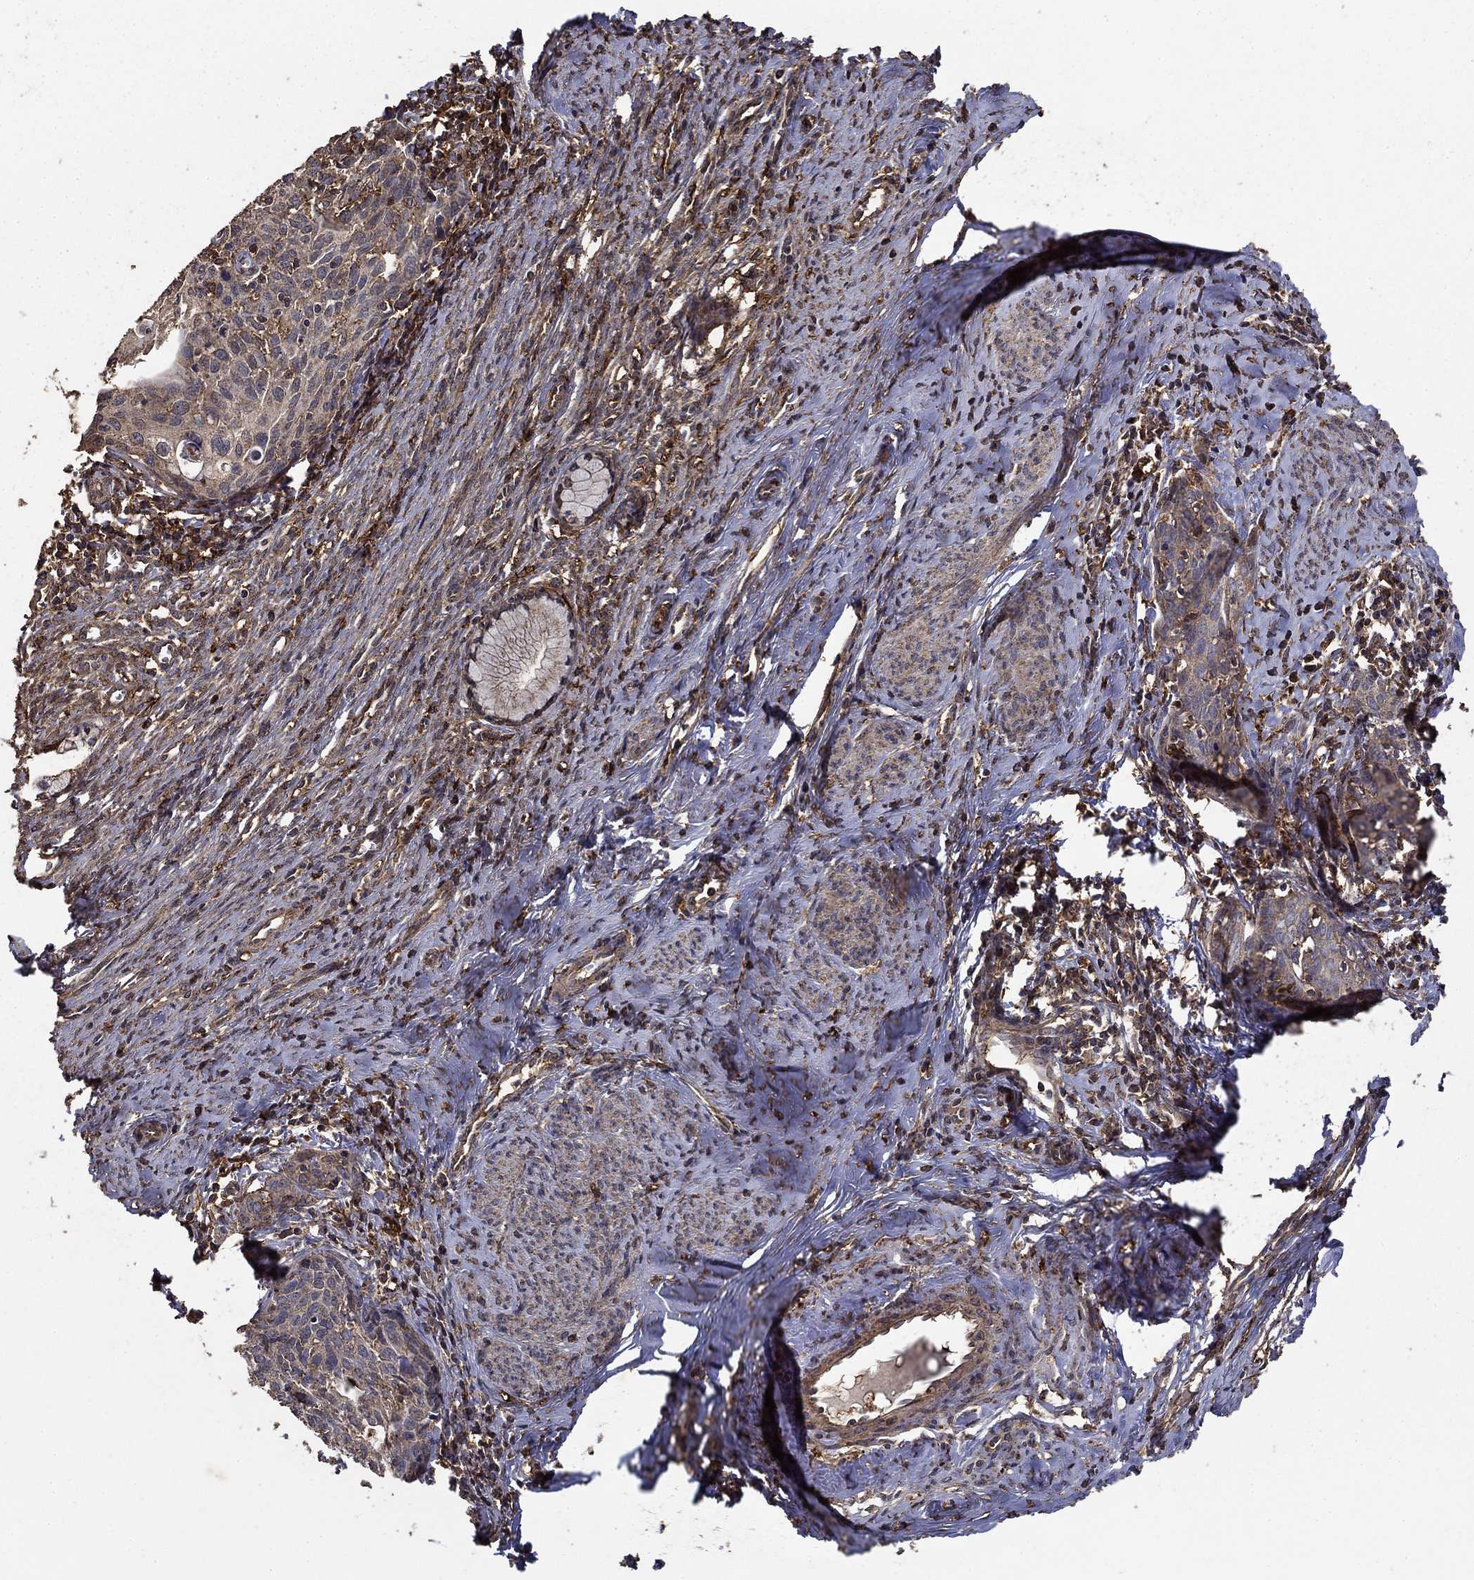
{"staining": {"intensity": "negative", "quantity": "none", "location": "none"}, "tissue": "cervical cancer", "cell_type": "Tumor cells", "image_type": "cancer", "snomed": [{"axis": "morphology", "description": "Squamous cell carcinoma, NOS"}, {"axis": "topography", "description": "Cervix"}], "caption": "Tumor cells show no significant protein positivity in cervical cancer (squamous cell carcinoma).", "gene": "IFRD1", "patient": {"sex": "female", "age": 62}}